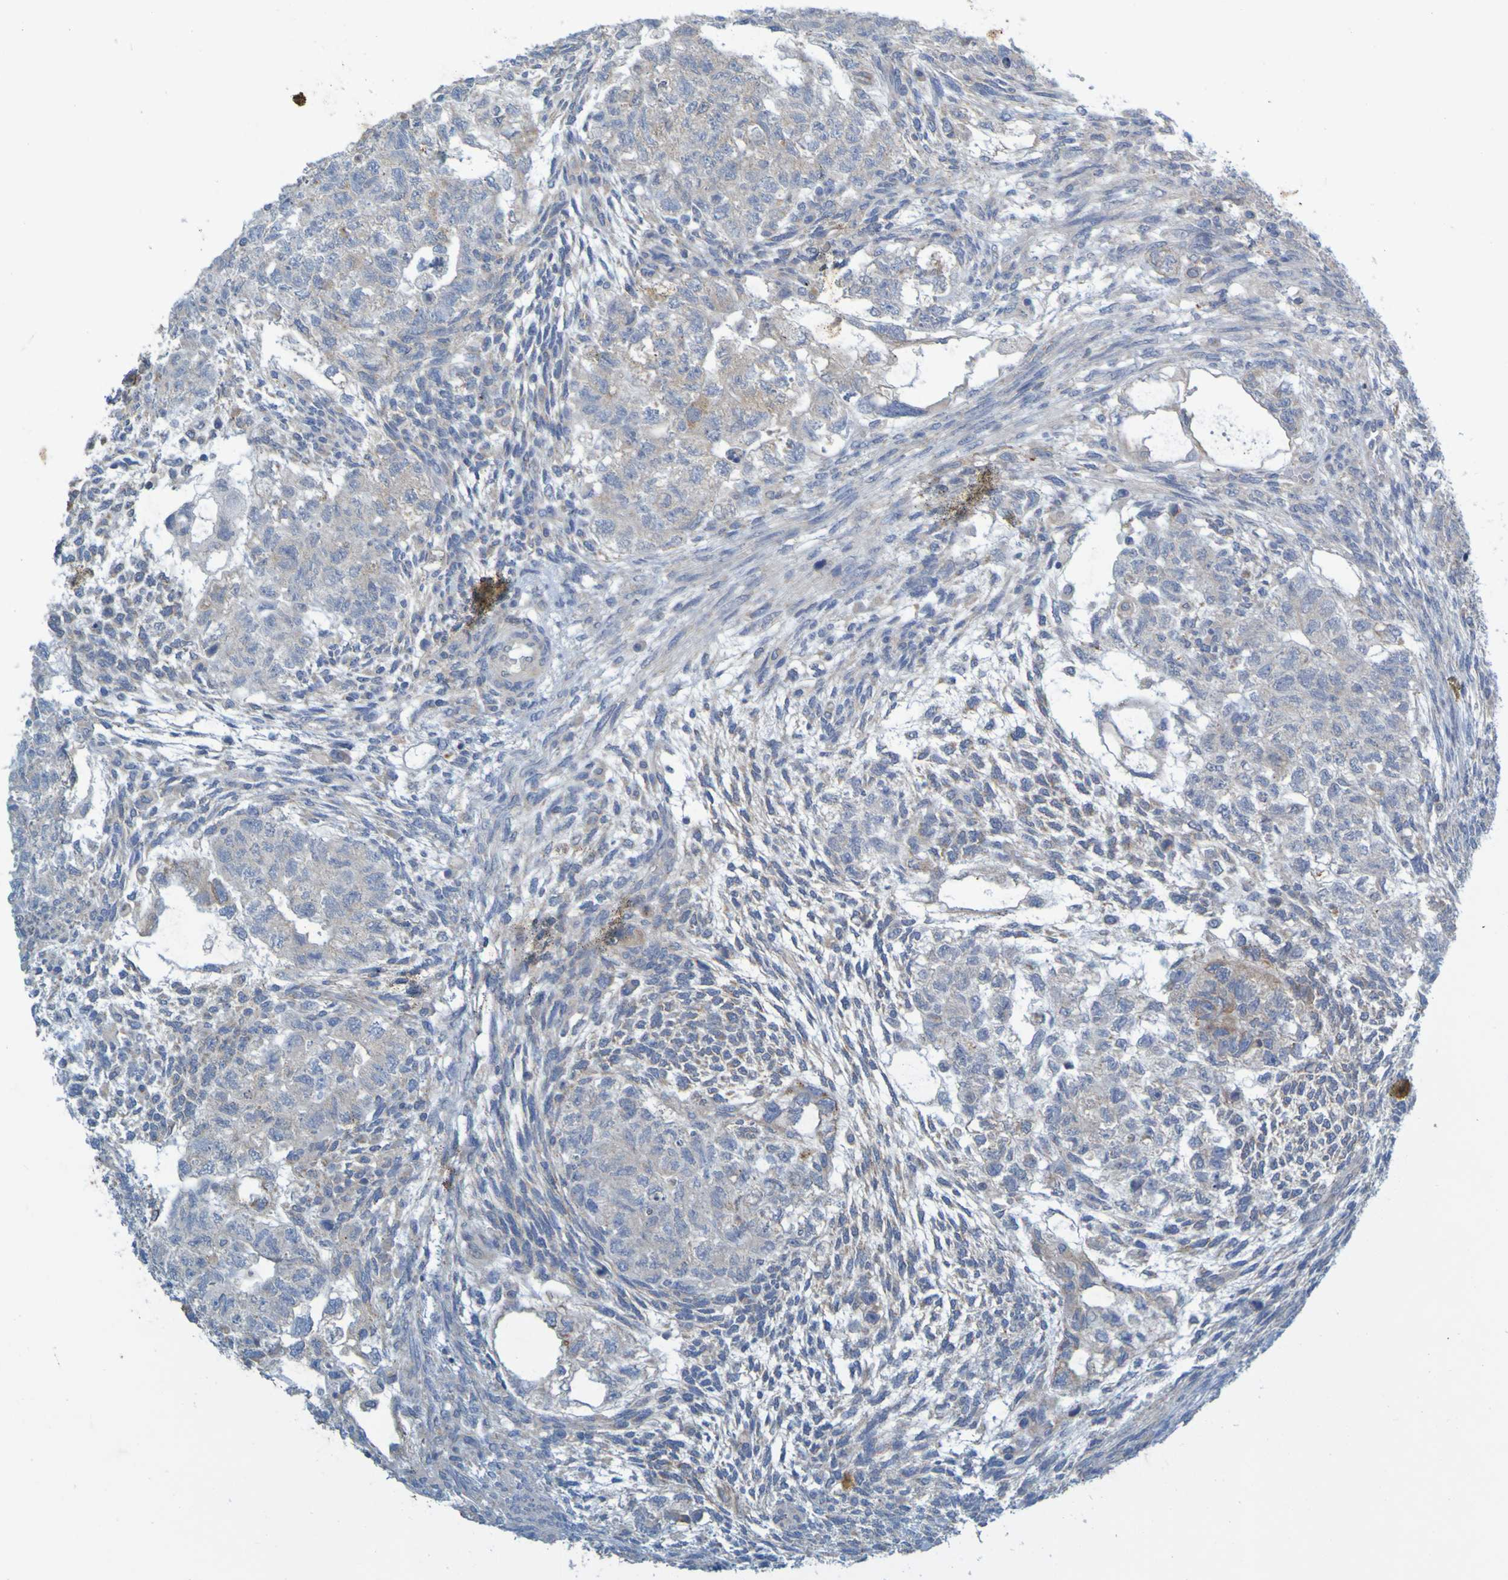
{"staining": {"intensity": "weak", "quantity": "<25%", "location": "cytoplasmic/membranous"}, "tissue": "testis cancer", "cell_type": "Tumor cells", "image_type": "cancer", "snomed": [{"axis": "morphology", "description": "Normal tissue, NOS"}, {"axis": "morphology", "description": "Carcinoma, Embryonal, NOS"}, {"axis": "topography", "description": "Testis"}], "caption": "Immunohistochemistry photomicrograph of human embryonal carcinoma (testis) stained for a protein (brown), which demonstrates no staining in tumor cells.", "gene": "MAG", "patient": {"sex": "male", "age": 36}}